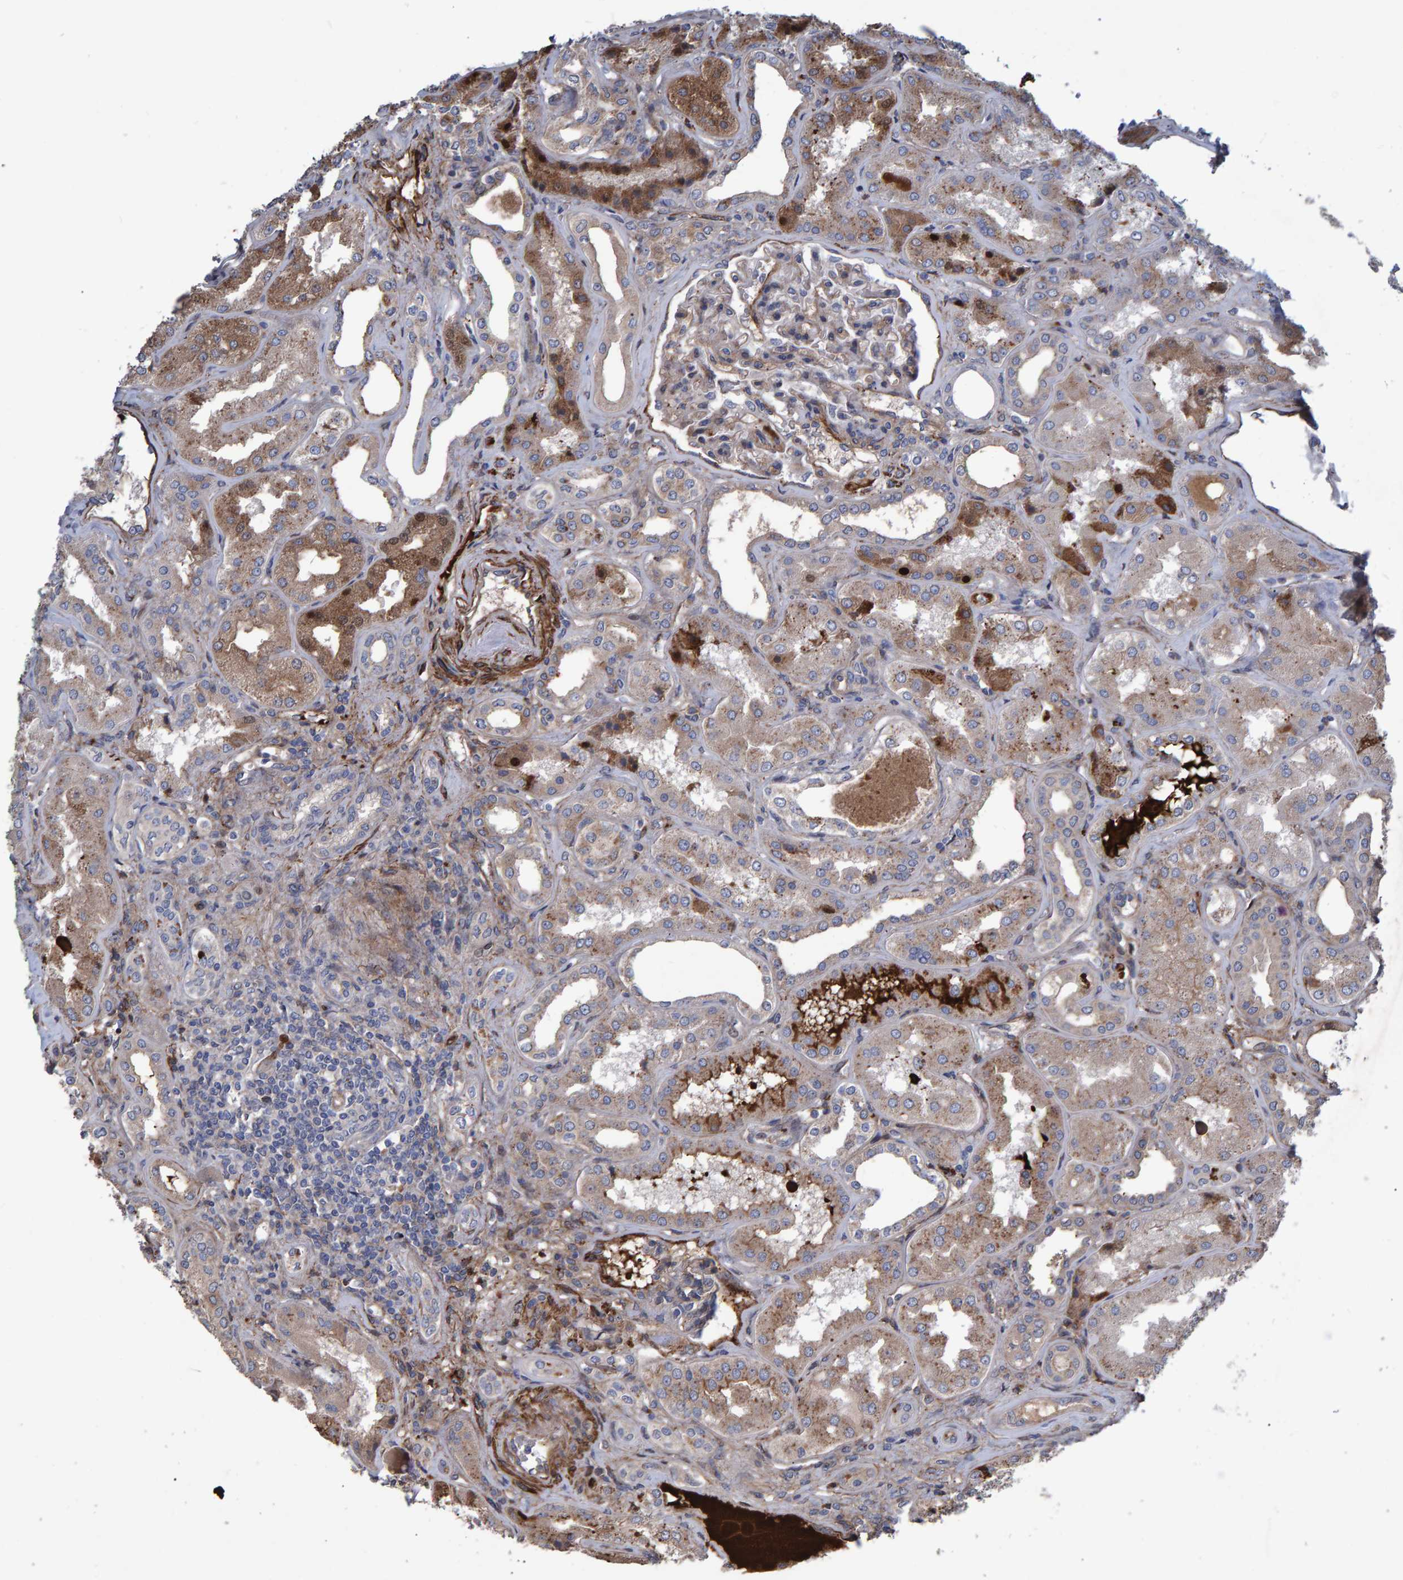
{"staining": {"intensity": "moderate", "quantity": "25%-75%", "location": "cytoplasmic/membranous"}, "tissue": "kidney", "cell_type": "Cells in glomeruli", "image_type": "normal", "snomed": [{"axis": "morphology", "description": "Normal tissue, NOS"}, {"axis": "topography", "description": "Kidney"}], "caption": "Immunohistochemical staining of unremarkable human kidney shows 25%-75% levels of moderate cytoplasmic/membranous protein positivity in about 25%-75% of cells in glomeruli. The protein is shown in brown color, while the nuclei are stained blue.", "gene": "SLIT2", "patient": {"sex": "female", "age": 56}}